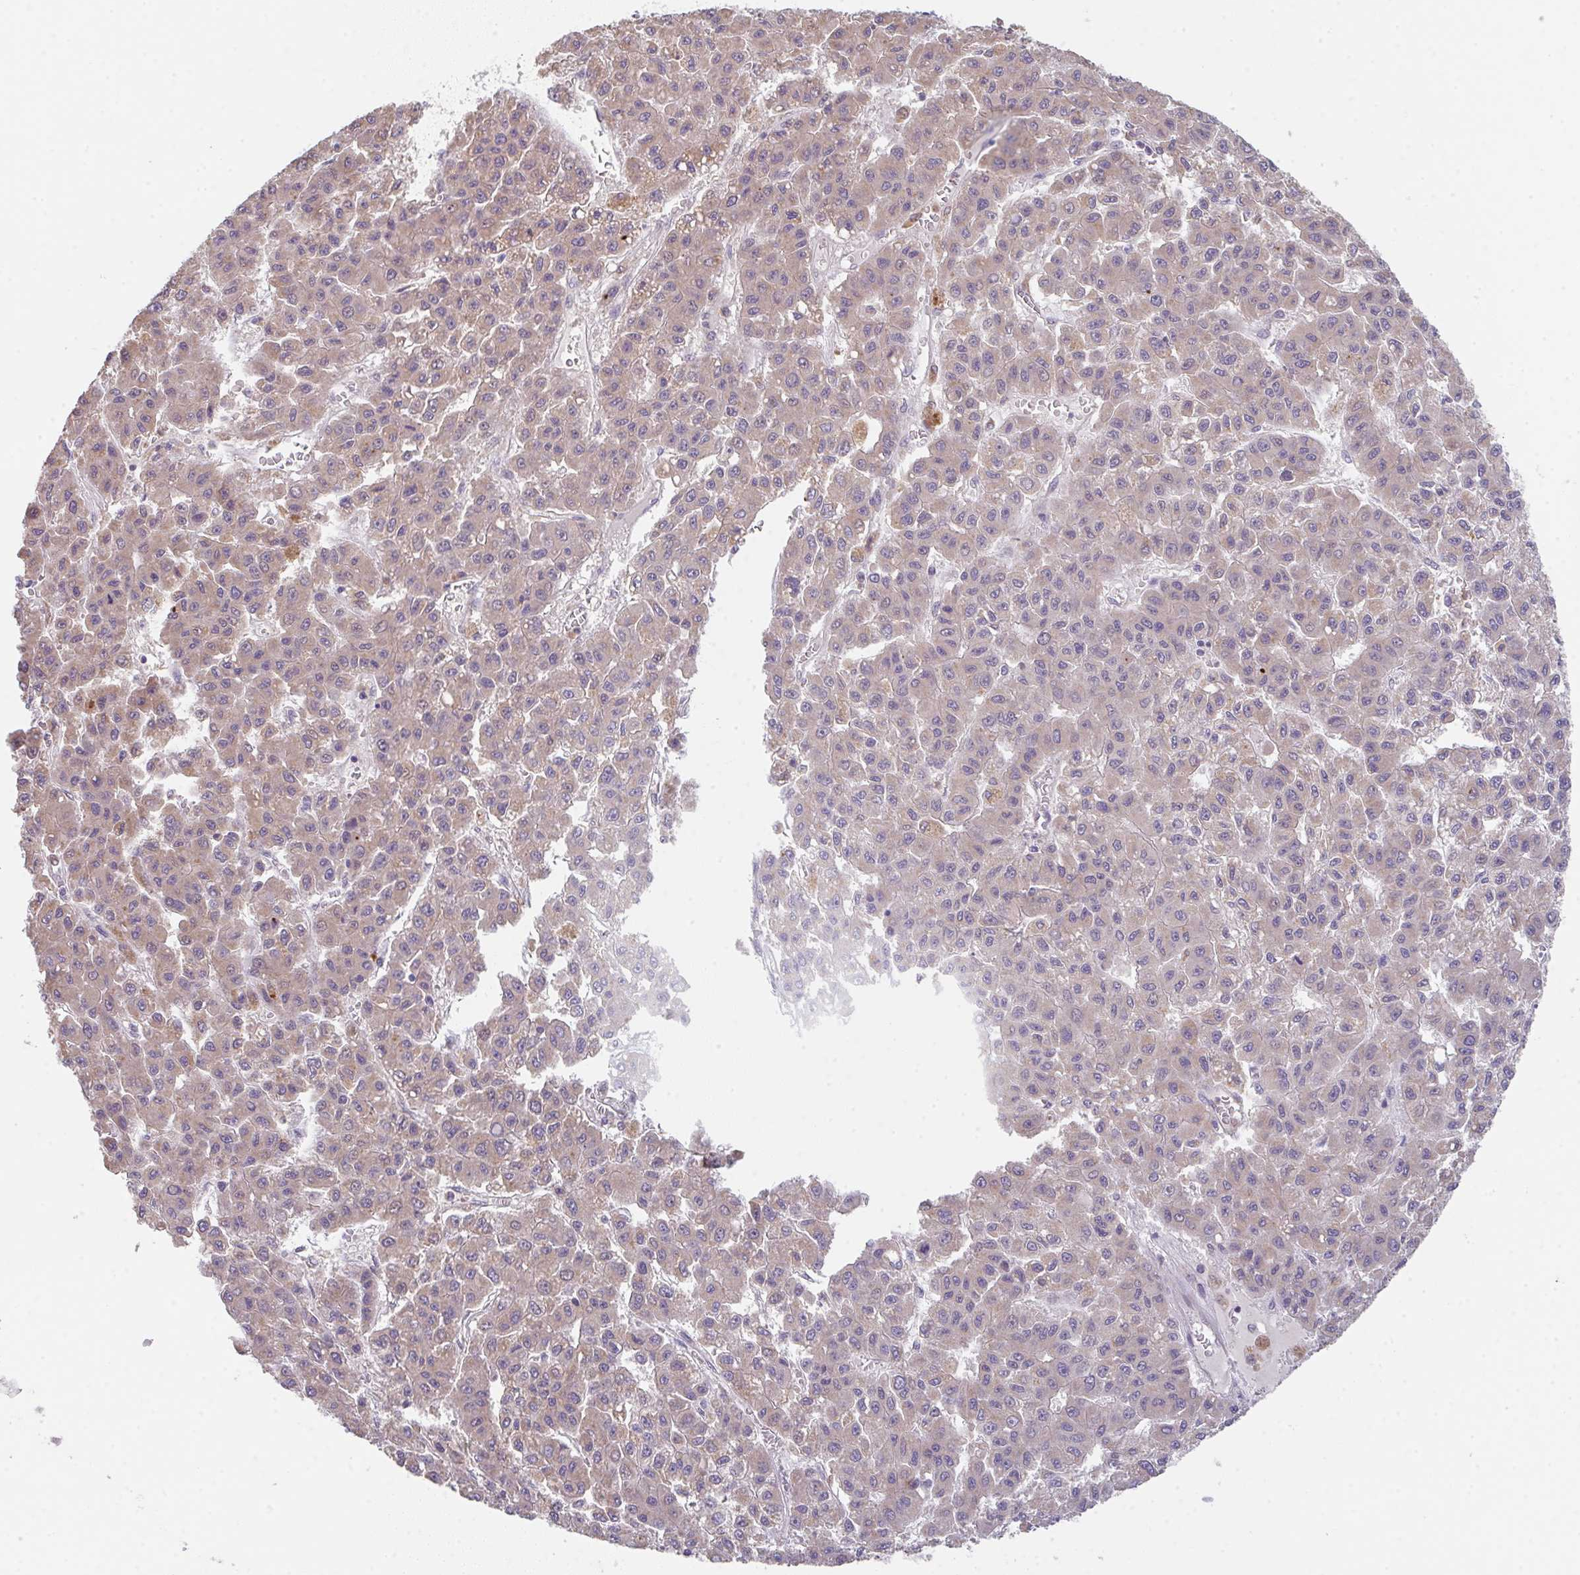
{"staining": {"intensity": "negative", "quantity": "none", "location": "none"}, "tissue": "liver cancer", "cell_type": "Tumor cells", "image_type": "cancer", "snomed": [{"axis": "morphology", "description": "Carcinoma, Hepatocellular, NOS"}, {"axis": "topography", "description": "Liver"}], "caption": "This is an IHC micrograph of human hepatocellular carcinoma (liver). There is no positivity in tumor cells.", "gene": "TSPAN31", "patient": {"sex": "male", "age": 70}}